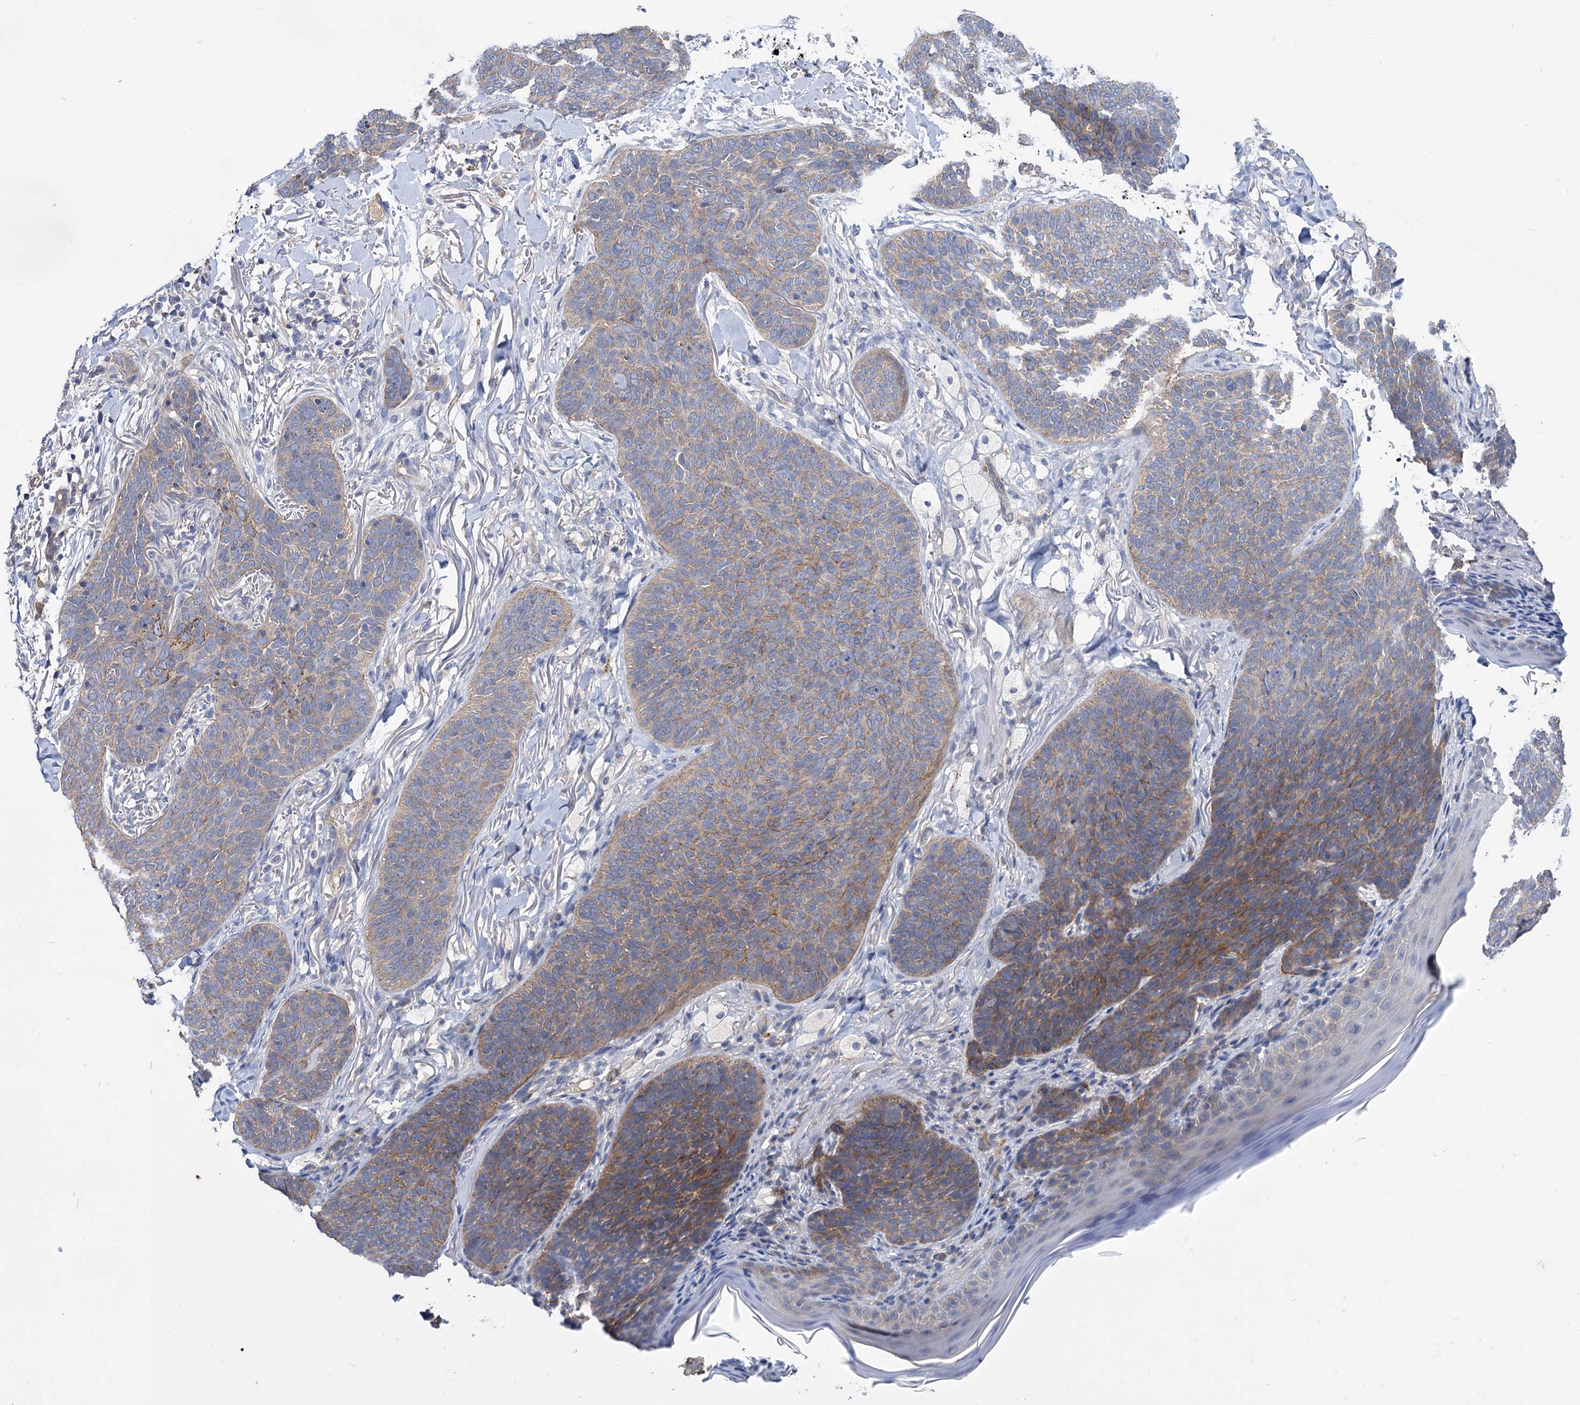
{"staining": {"intensity": "moderate", "quantity": "25%-75%", "location": "cytoplasmic/membranous"}, "tissue": "skin cancer", "cell_type": "Tumor cells", "image_type": "cancer", "snomed": [{"axis": "morphology", "description": "Basal cell carcinoma"}, {"axis": "topography", "description": "Skin"}], "caption": "Immunohistochemistry (IHC) micrograph of human skin basal cell carcinoma stained for a protein (brown), which exhibits medium levels of moderate cytoplasmic/membranous expression in about 25%-75% of tumor cells.", "gene": "NUDCD2", "patient": {"sex": "male", "age": 85}}